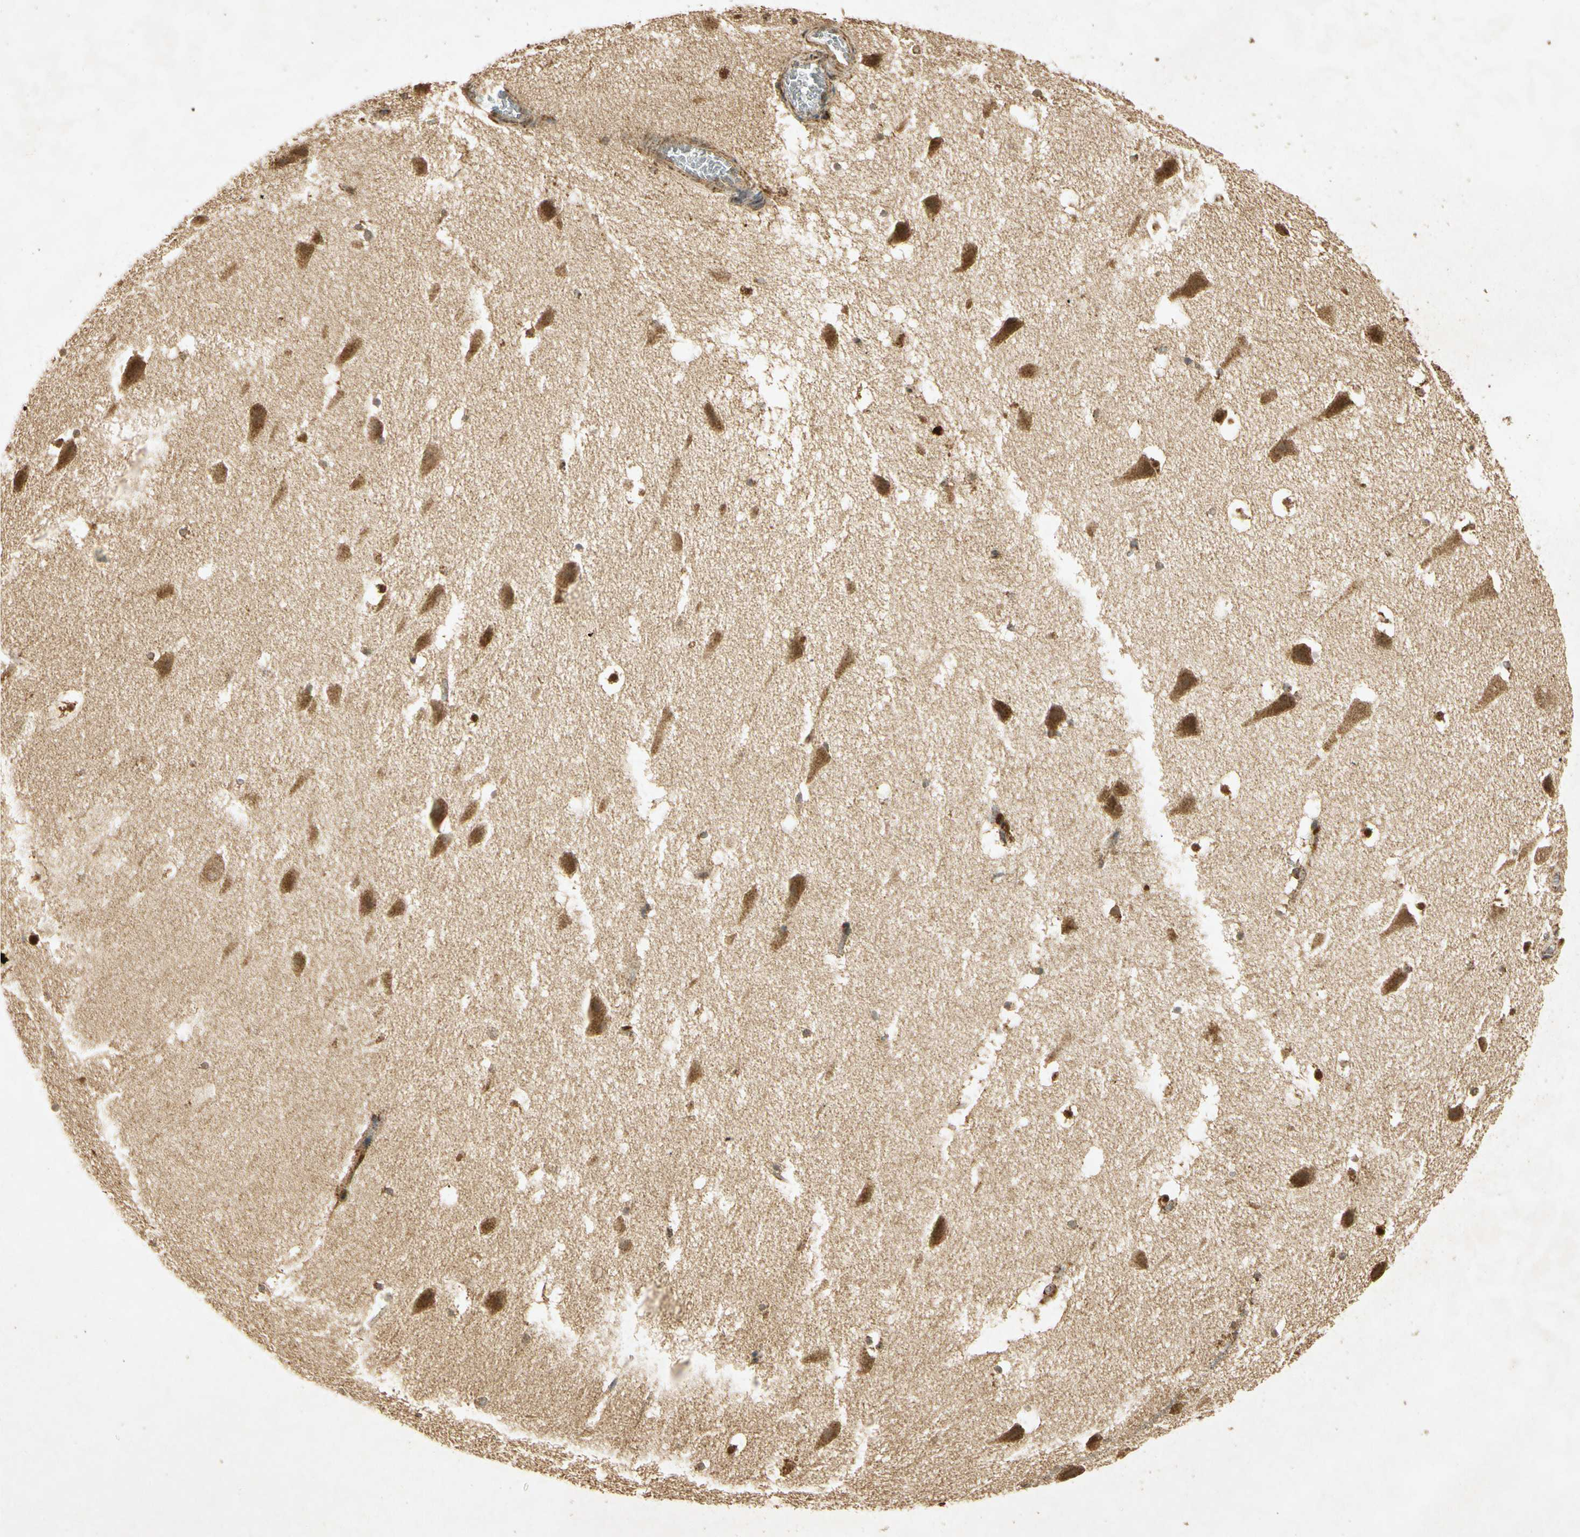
{"staining": {"intensity": "weak", "quantity": "25%-75%", "location": "cytoplasmic/membranous"}, "tissue": "hippocampus", "cell_type": "Glial cells", "image_type": "normal", "snomed": [{"axis": "morphology", "description": "Normal tissue, NOS"}, {"axis": "topography", "description": "Hippocampus"}], "caption": "Immunohistochemical staining of normal hippocampus shows weak cytoplasmic/membranous protein positivity in approximately 25%-75% of glial cells. The protein of interest is stained brown, and the nuclei are stained in blue (DAB (3,3'-diaminobenzidine) IHC with brightfield microscopy, high magnification).", "gene": "PRDX3", "patient": {"sex": "male", "age": 45}}